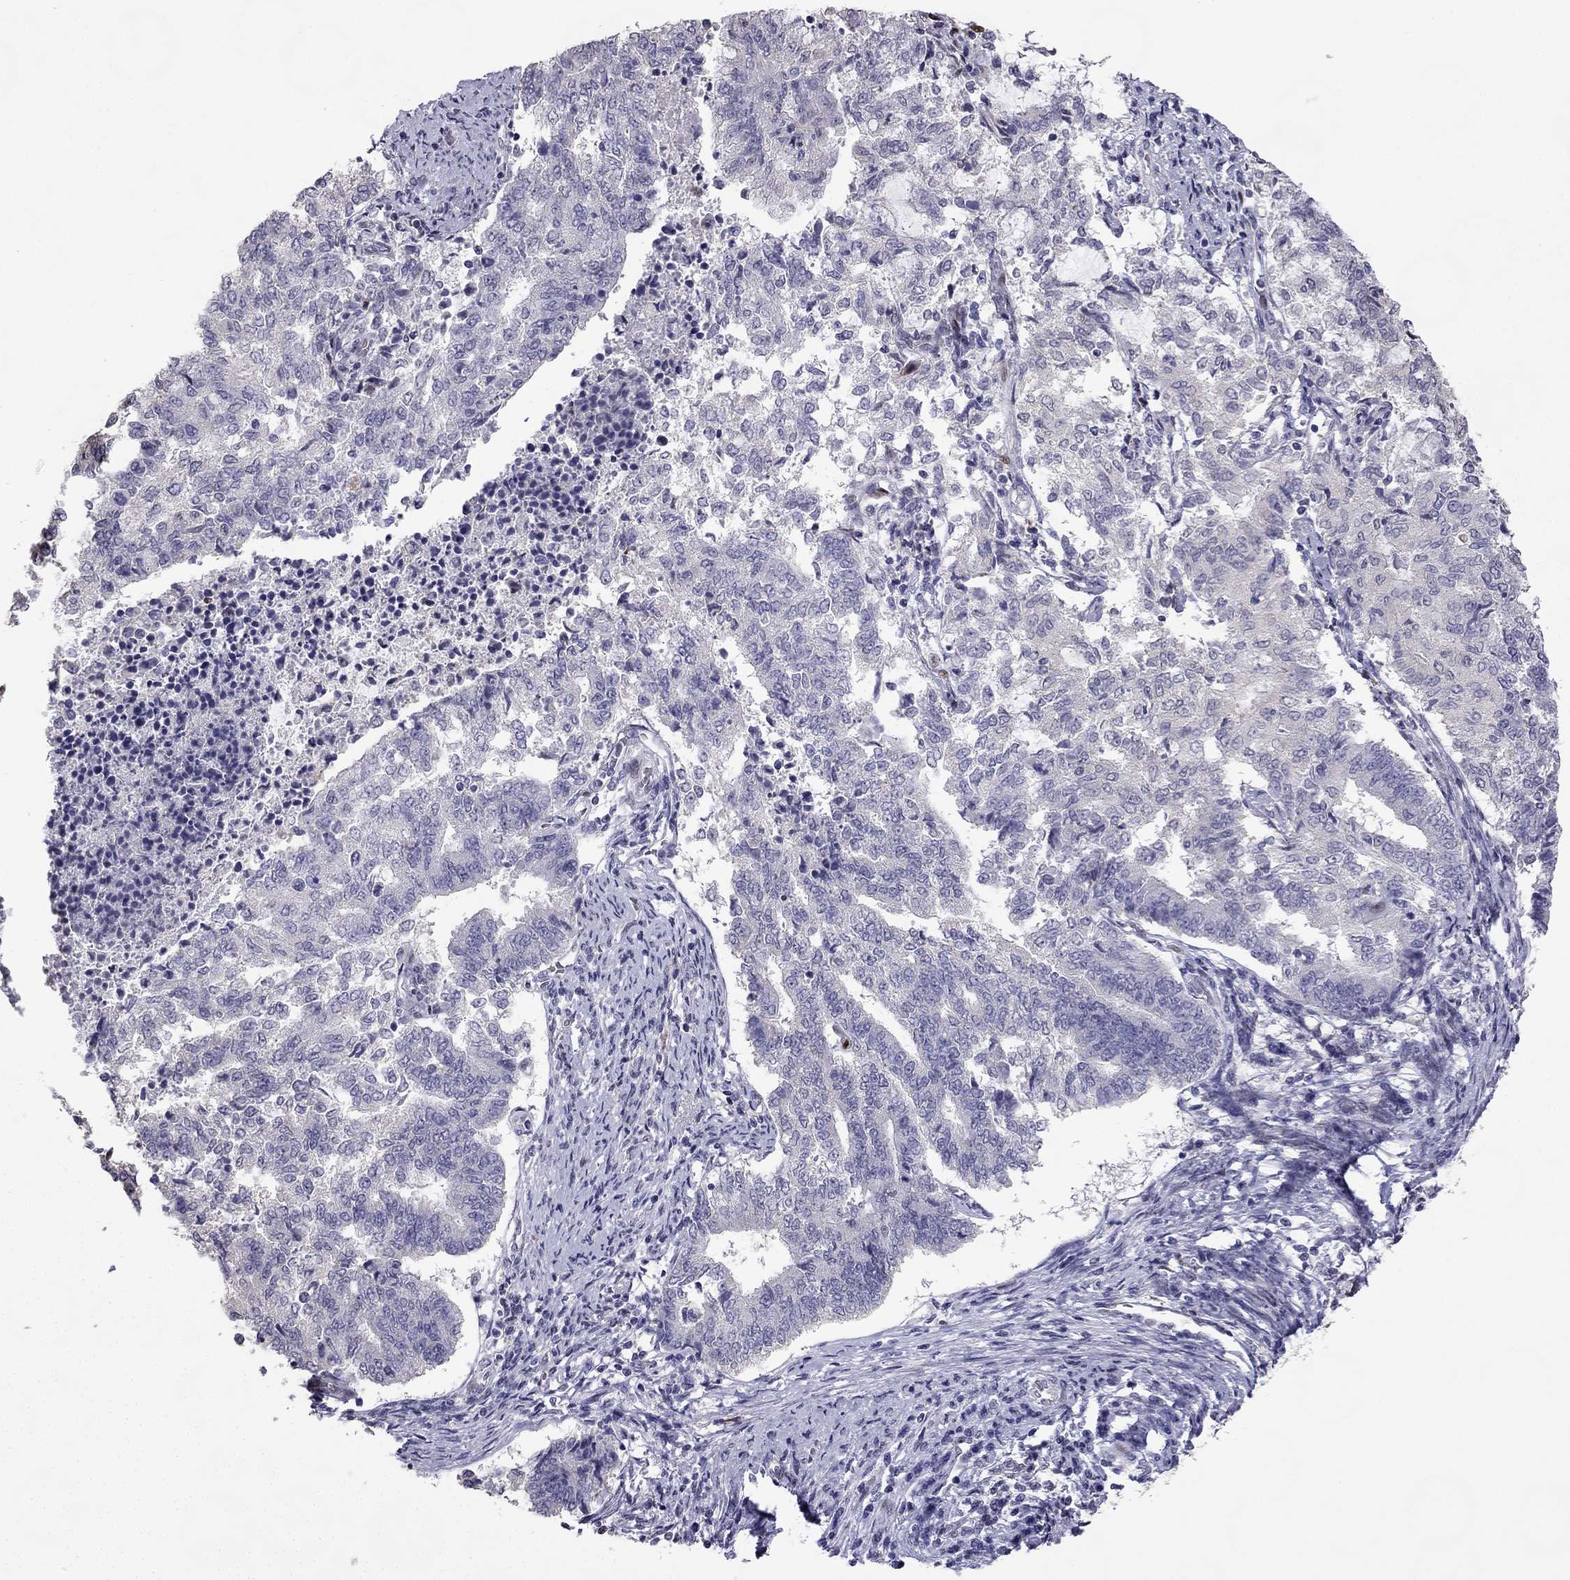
{"staining": {"intensity": "negative", "quantity": "none", "location": "none"}, "tissue": "endometrial cancer", "cell_type": "Tumor cells", "image_type": "cancer", "snomed": [{"axis": "morphology", "description": "Adenocarcinoma, NOS"}, {"axis": "topography", "description": "Endometrium"}], "caption": "The micrograph shows no staining of tumor cells in endometrial cancer. The staining was performed using DAB (3,3'-diaminobenzidine) to visualize the protein expression in brown, while the nuclei were stained in blue with hematoxylin (Magnification: 20x).", "gene": "CFAP70", "patient": {"sex": "female", "age": 65}}